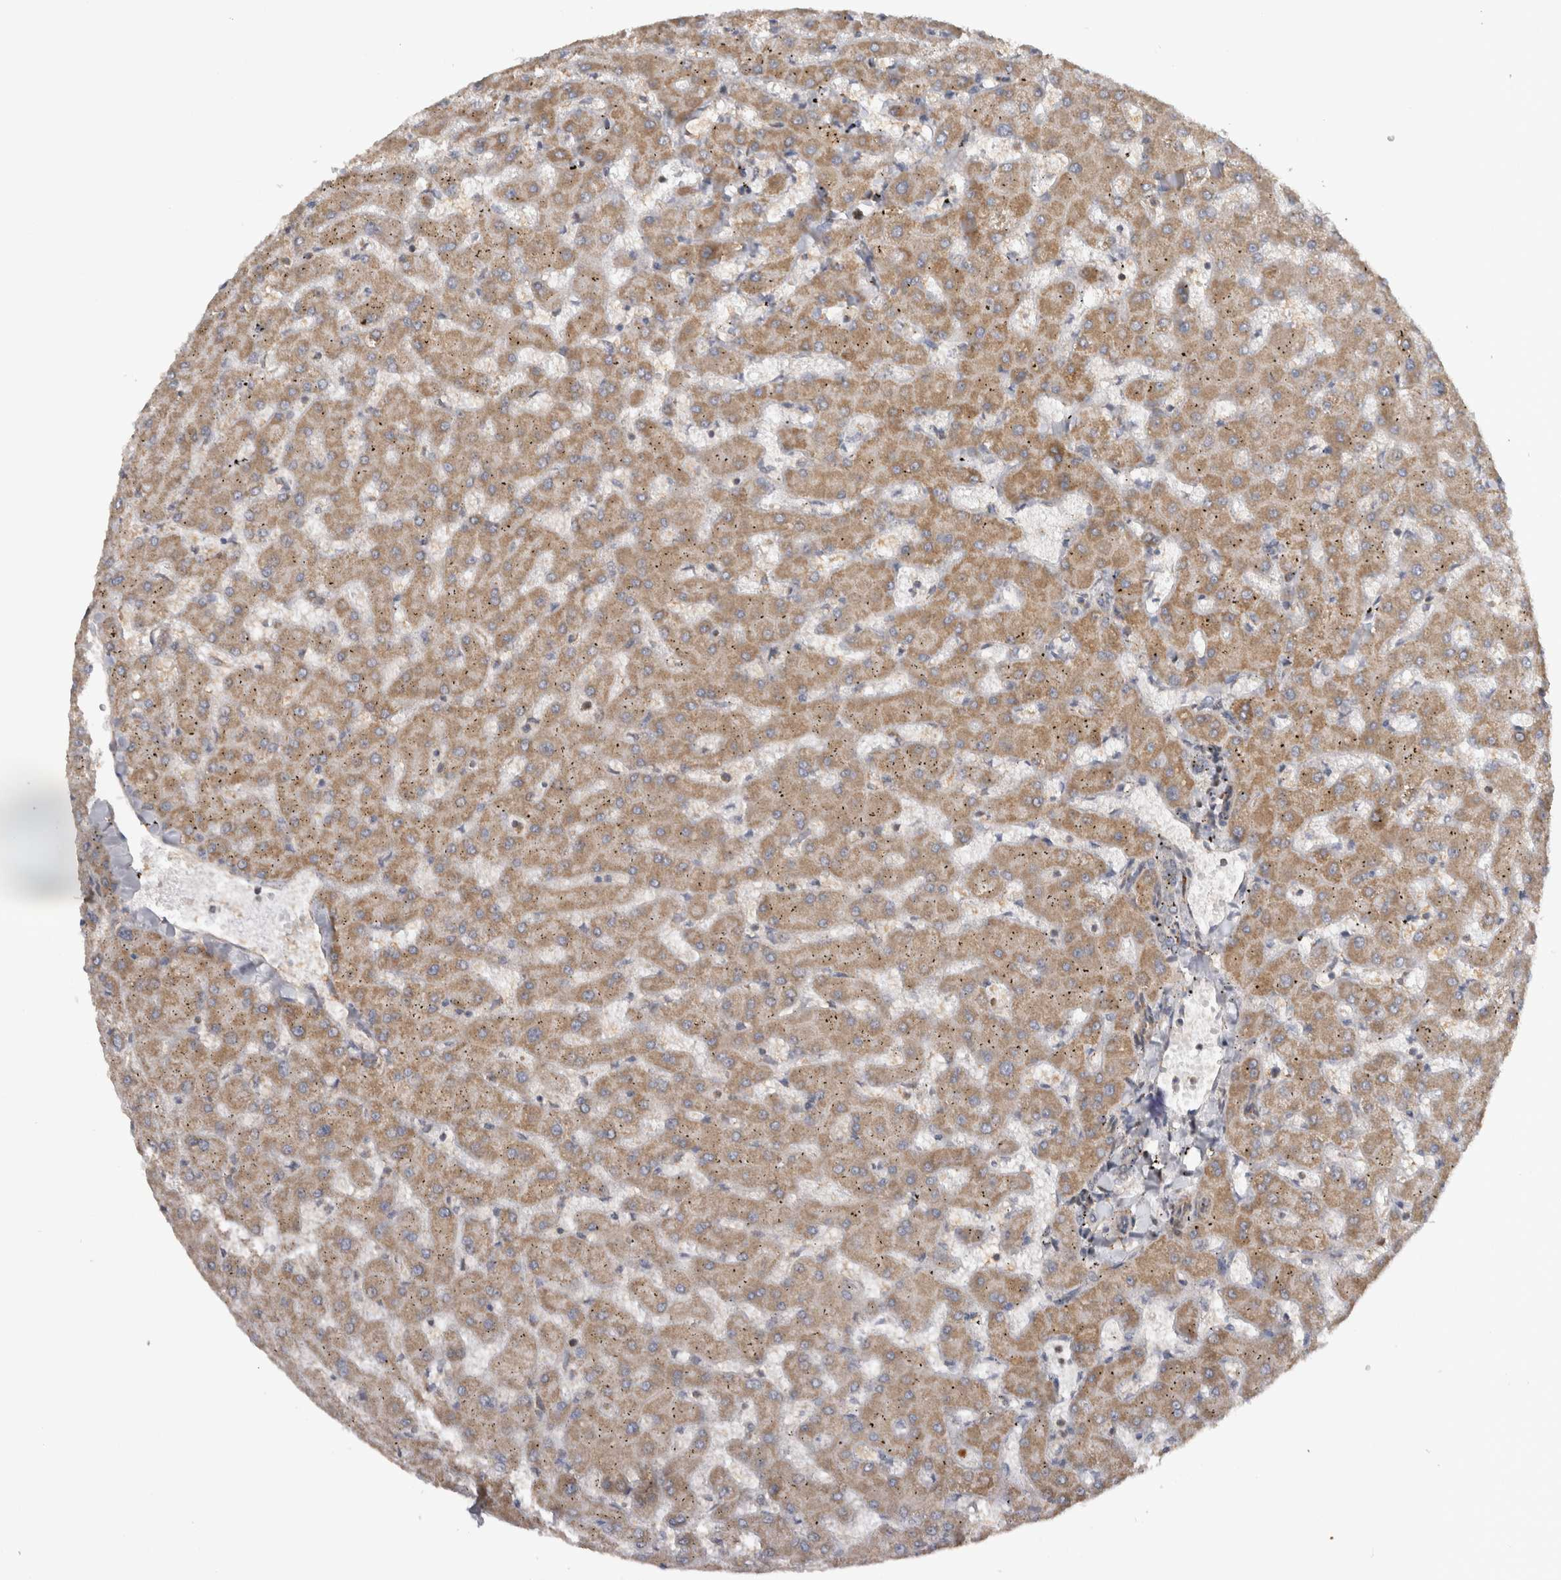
{"staining": {"intensity": "moderate", "quantity": "<25%", "location": "cytoplasmic/membranous"}, "tissue": "liver", "cell_type": "Cholangiocytes", "image_type": "normal", "snomed": [{"axis": "morphology", "description": "Normal tissue, NOS"}, {"axis": "topography", "description": "Liver"}], "caption": "A brown stain highlights moderate cytoplasmic/membranous positivity of a protein in cholangiocytes of unremarkable liver. (Brightfield microscopy of DAB IHC at high magnification).", "gene": "KCNIP1", "patient": {"sex": "female", "age": 63}}